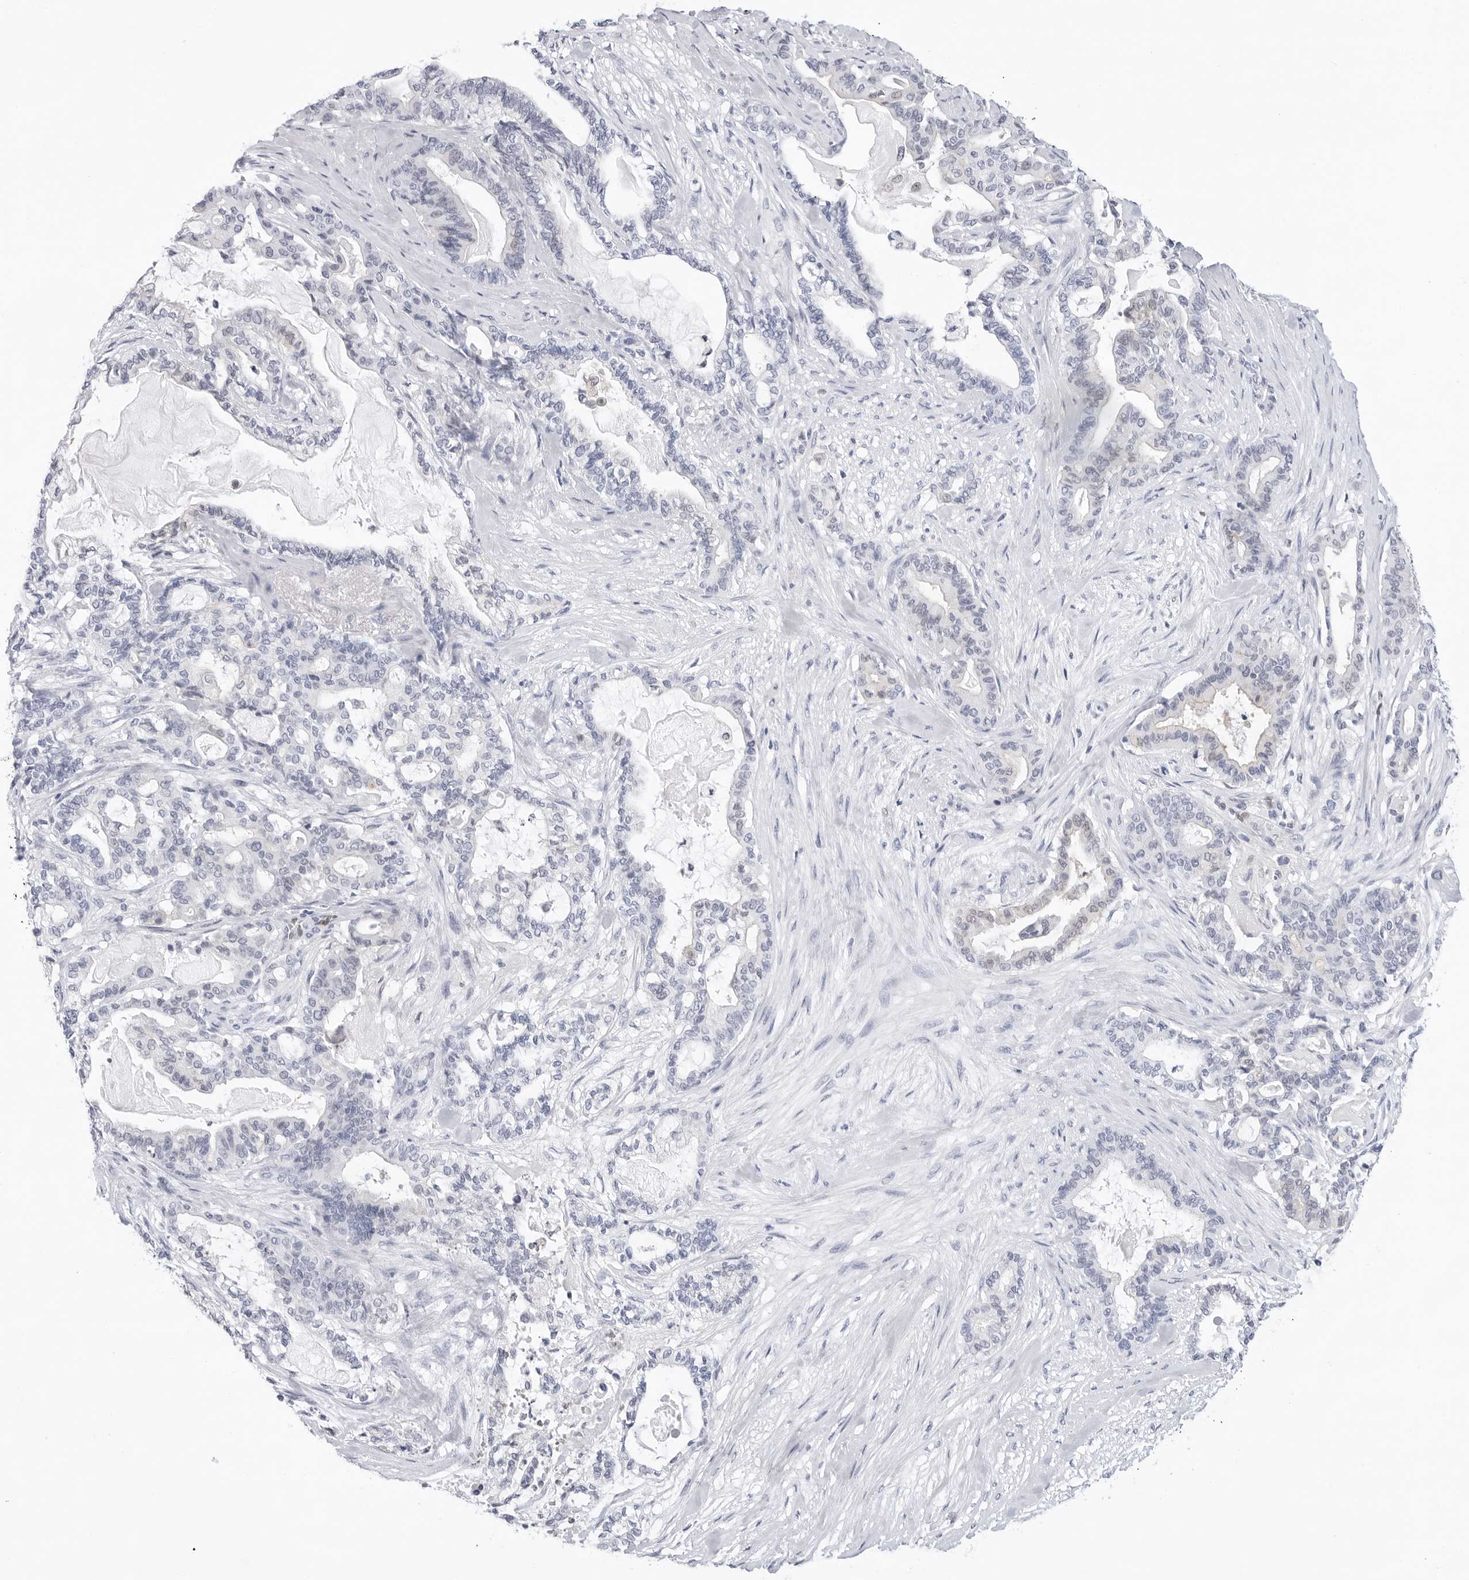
{"staining": {"intensity": "negative", "quantity": "none", "location": "none"}, "tissue": "pancreatic cancer", "cell_type": "Tumor cells", "image_type": "cancer", "snomed": [{"axis": "morphology", "description": "Adenocarcinoma, NOS"}, {"axis": "topography", "description": "Pancreas"}], "caption": "An immunohistochemistry (IHC) micrograph of pancreatic adenocarcinoma is shown. There is no staining in tumor cells of pancreatic adenocarcinoma. Brightfield microscopy of immunohistochemistry (IHC) stained with DAB (3,3'-diaminobenzidine) (brown) and hematoxylin (blue), captured at high magnification.", "gene": "SLC19A1", "patient": {"sex": "male", "age": 63}}